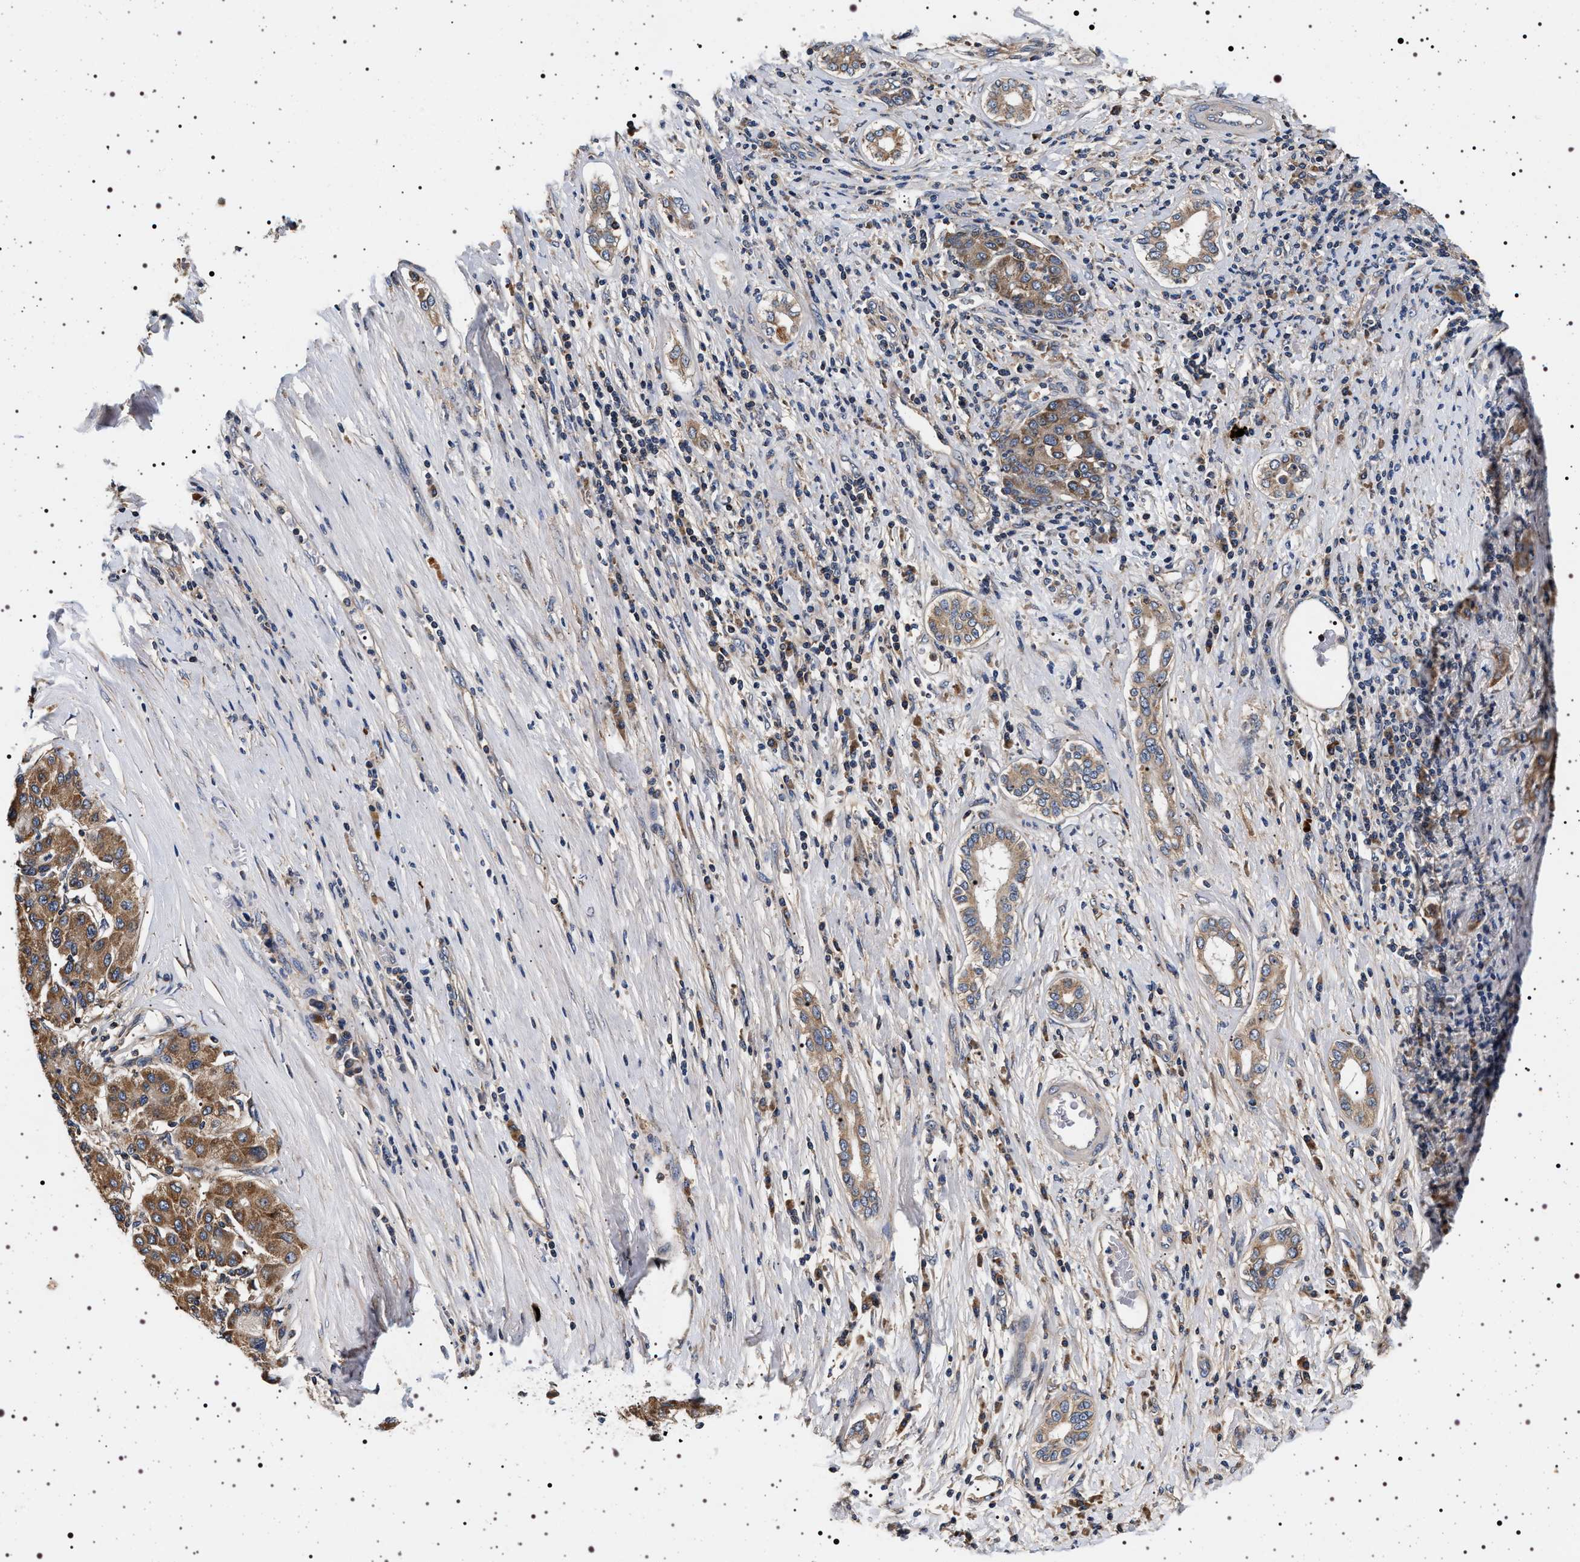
{"staining": {"intensity": "moderate", "quantity": ">75%", "location": "cytoplasmic/membranous"}, "tissue": "liver cancer", "cell_type": "Tumor cells", "image_type": "cancer", "snomed": [{"axis": "morphology", "description": "Carcinoma, Hepatocellular, NOS"}, {"axis": "topography", "description": "Liver"}], "caption": "This histopathology image reveals IHC staining of human hepatocellular carcinoma (liver), with medium moderate cytoplasmic/membranous positivity in about >75% of tumor cells.", "gene": "DCBLD2", "patient": {"sex": "male", "age": 65}}